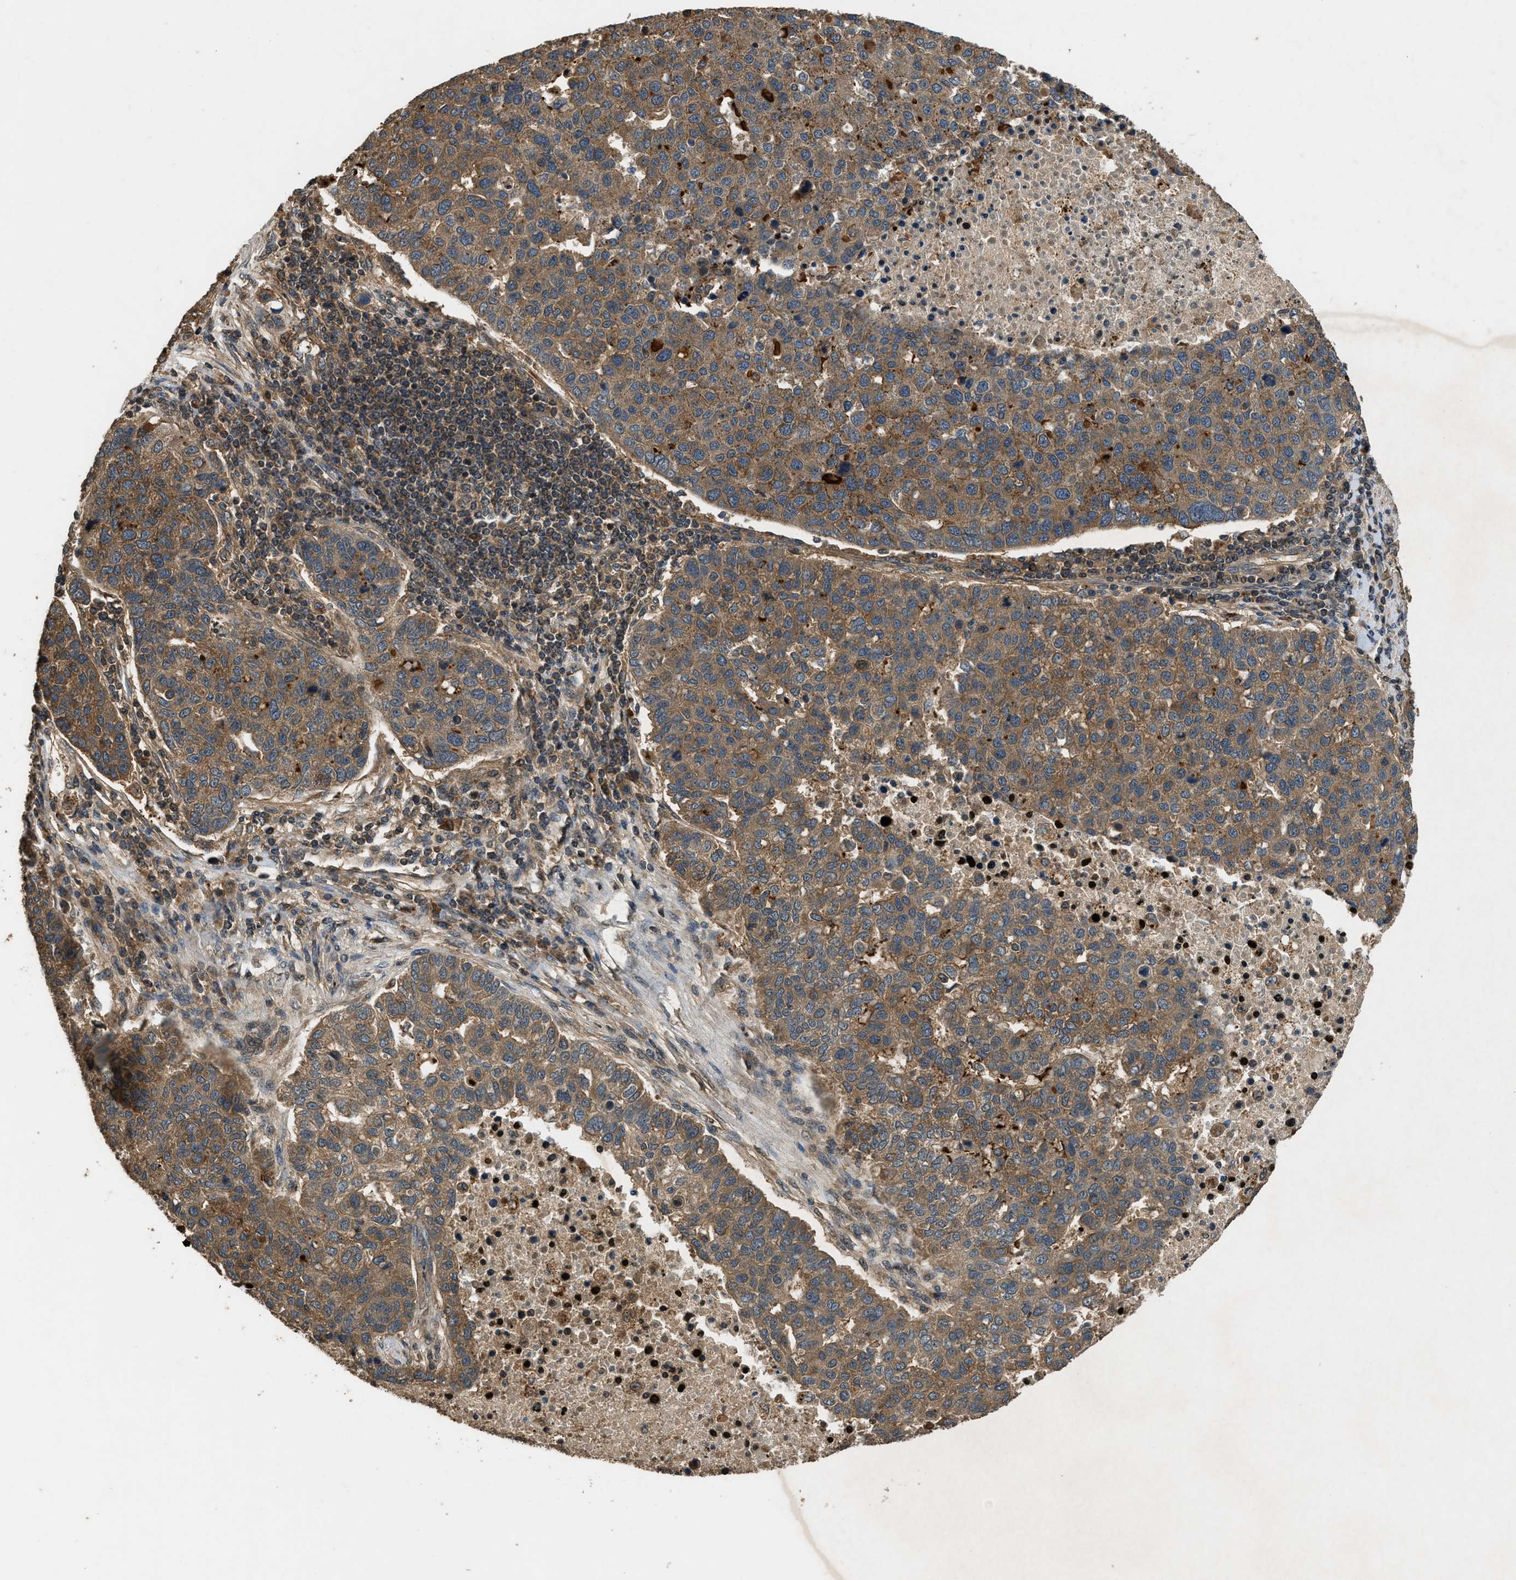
{"staining": {"intensity": "moderate", "quantity": ">75%", "location": "cytoplasmic/membranous"}, "tissue": "pancreatic cancer", "cell_type": "Tumor cells", "image_type": "cancer", "snomed": [{"axis": "morphology", "description": "Adenocarcinoma, NOS"}, {"axis": "topography", "description": "Pancreas"}], "caption": "This is an image of immunohistochemistry (IHC) staining of pancreatic cancer (adenocarcinoma), which shows moderate positivity in the cytoplasmic/membranous of tumor cells.", "gene": "RPS6KB1", "patient": {"sex": "female", "age": 61}}